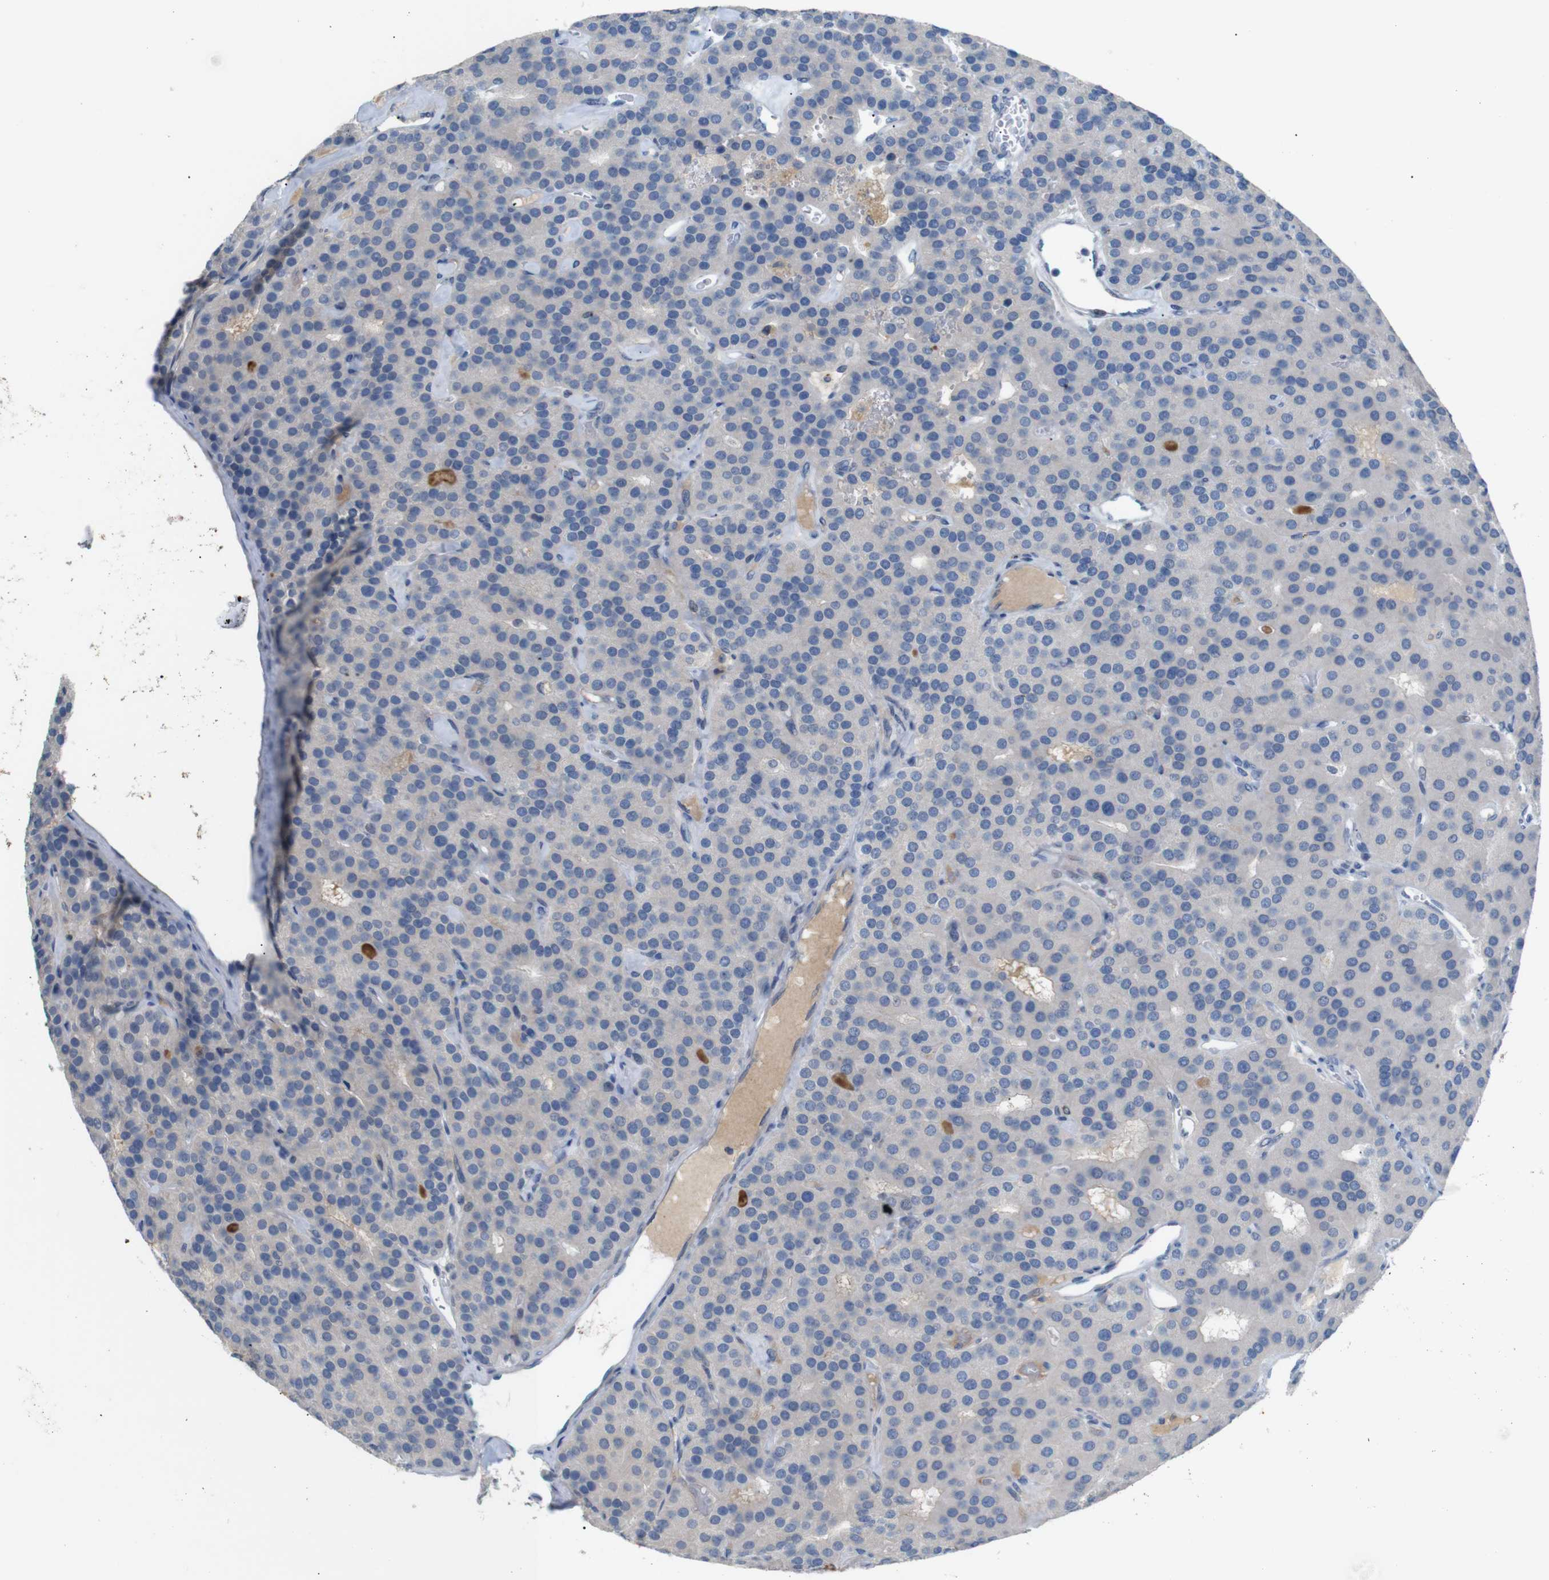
{"staining": {"intensity": "negative", "quantity": "none", "location": "none"}, "tissue": "parathyroid gland", "cell_type": "Glandular cells", "image_type": "normal", "snomed": [{"axis": "morphology", "description": "Normal tissue, NOS"}, {"axis": "morphology", "description": "Adenoma, NOS"}, {"axis": "topography", "description": "Parathyroid gland"}], "caption": "This is a photomicrograph of immunohistochemistry (IHC) staining of unremarkable parathyroid gland, which shows no staining in glandular cells. The staining was performed using DAB (3,3'-diaminobenzidine) to visualize the protein expression in brown, while the nuclei were stained in blue with hematoxylin (Magnification: 20x).", "gene": "CHRM5", "patient": {"sex": "female", "age": 86}}